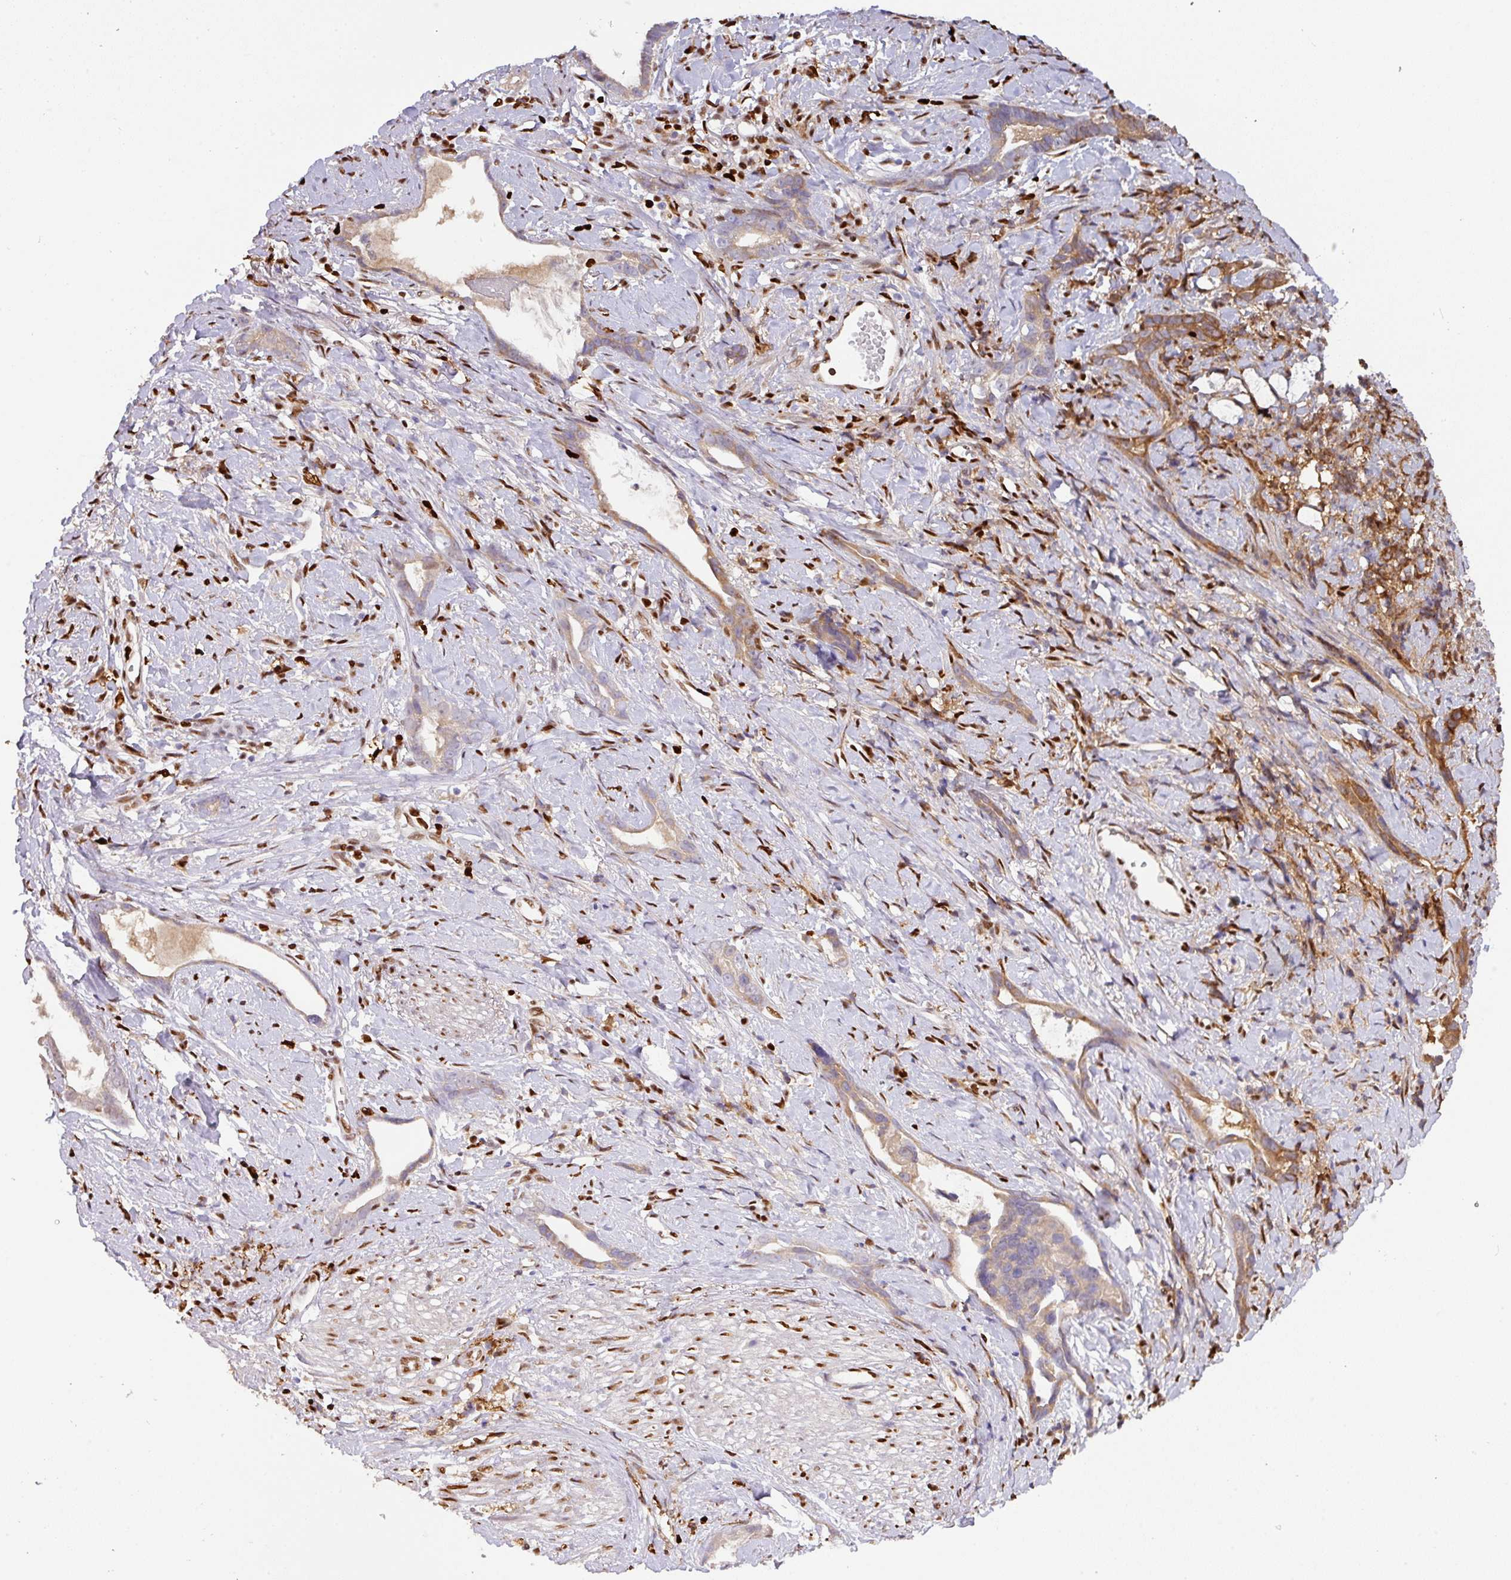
{"staining": {"intensity": "moderate", "quantity": "<25%", "location": "cytoplasmic/membranous,nuclear"}, "tissue": "stomach cancer", "cell_type": "Tumor cells", "image_type": "cancer", "snomed": [{"axis": "morphology", "description": "Adenocarcinoma, NOS"}, {"axis": "topography", "description": "Stomach"}], "caption": "Immunohistochemical staining of human stomach cancer shows low levels of moderate cytoplasmic/membranous and nuclear positivity in about <25% of tumor cells.", "gene": "SAMHD1", "patient": {"sex": "male", "age": 55}}